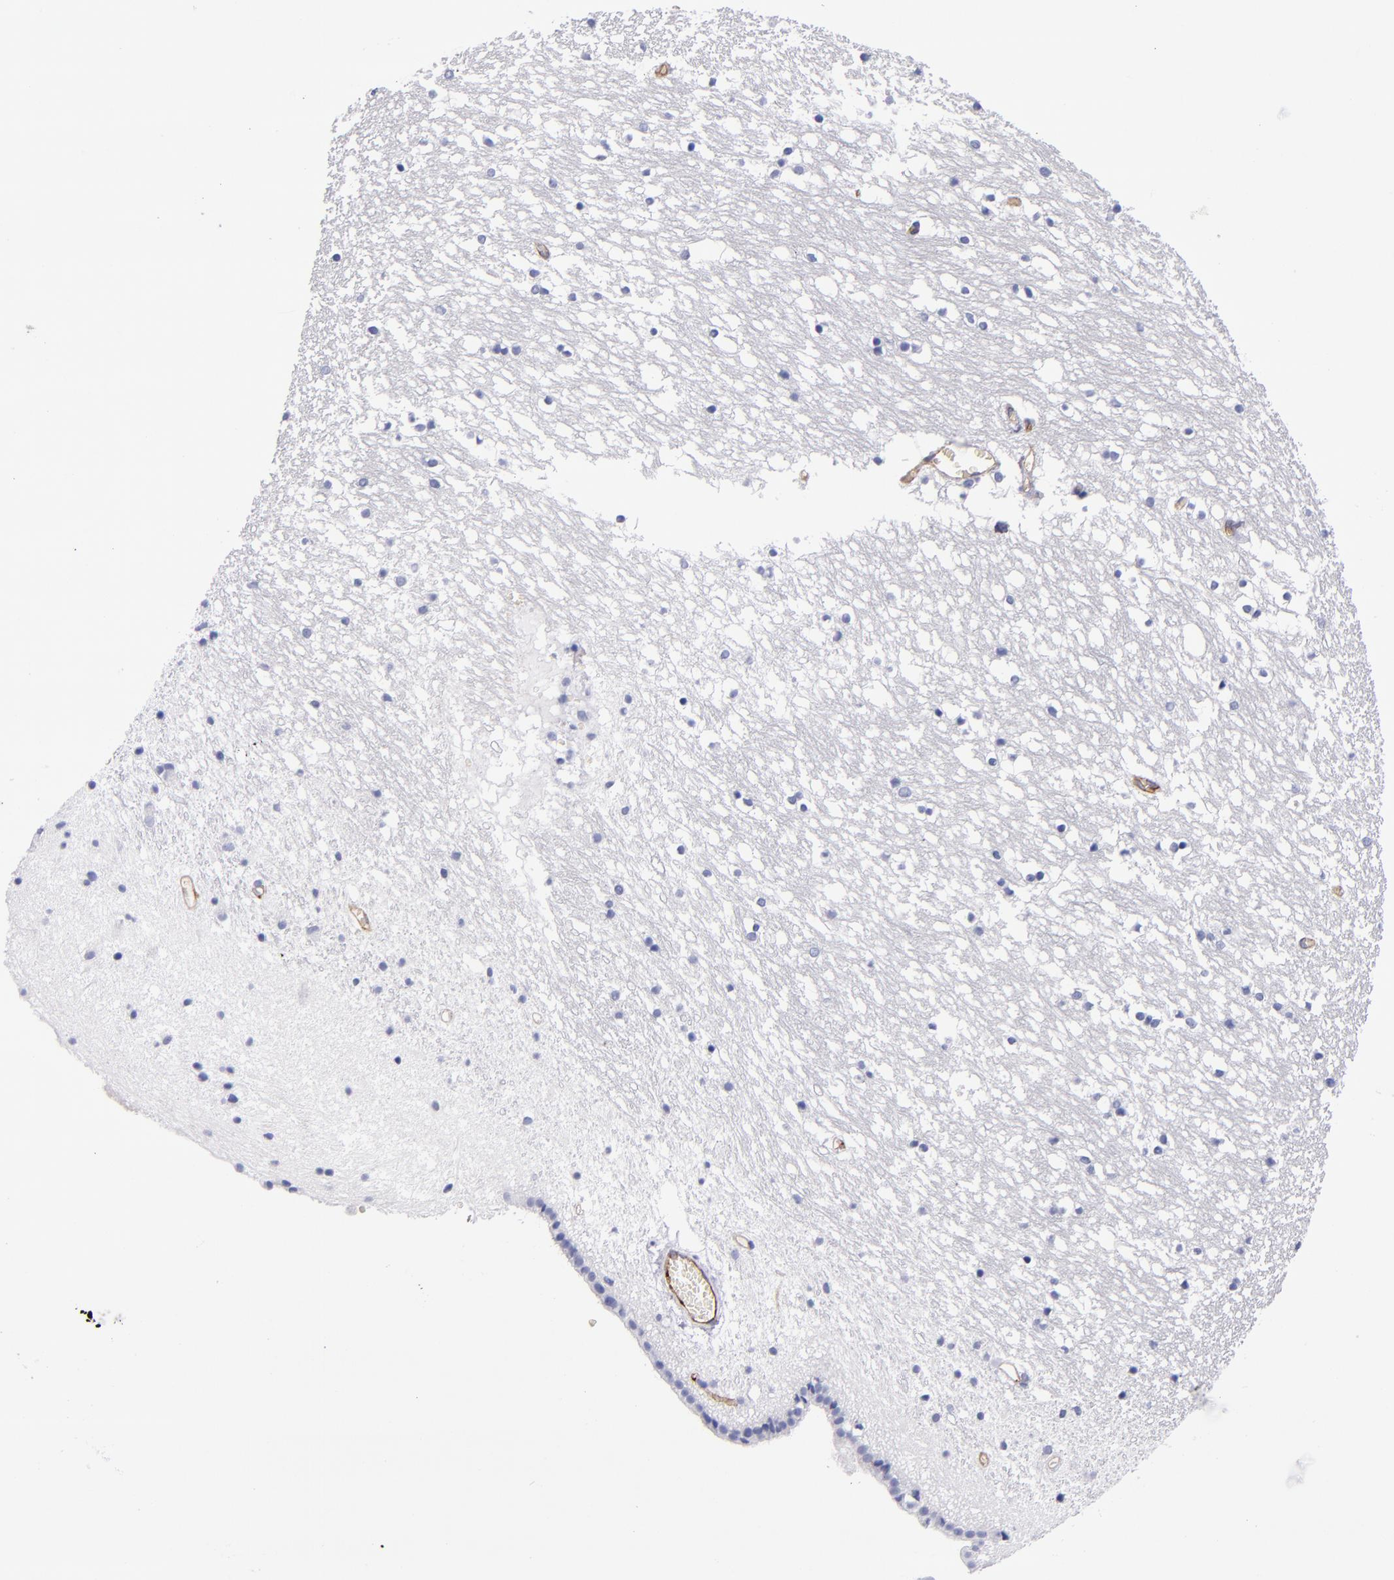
{"staining": {"intensity": "negative", "quantity": "none", "location": "none"}, "tissue": "caudate", "cell_type": "Glial cells", "image_type": "normal", "snomed": [{"axis": "morphology", "description": "Normal tissue, NOS"}, {"axis": "topography", "description": "Lateral ventricle wall"}], "caption": "Glial cells show no significant staining in normal caudate. The staining is performed using DAB (3,3'-diaminobenzidine) brown chromogen with nuclei counter-stained in using hematoxylin.", "gene": "NOS3", "patient": {"sex": "male", "age": 45}}